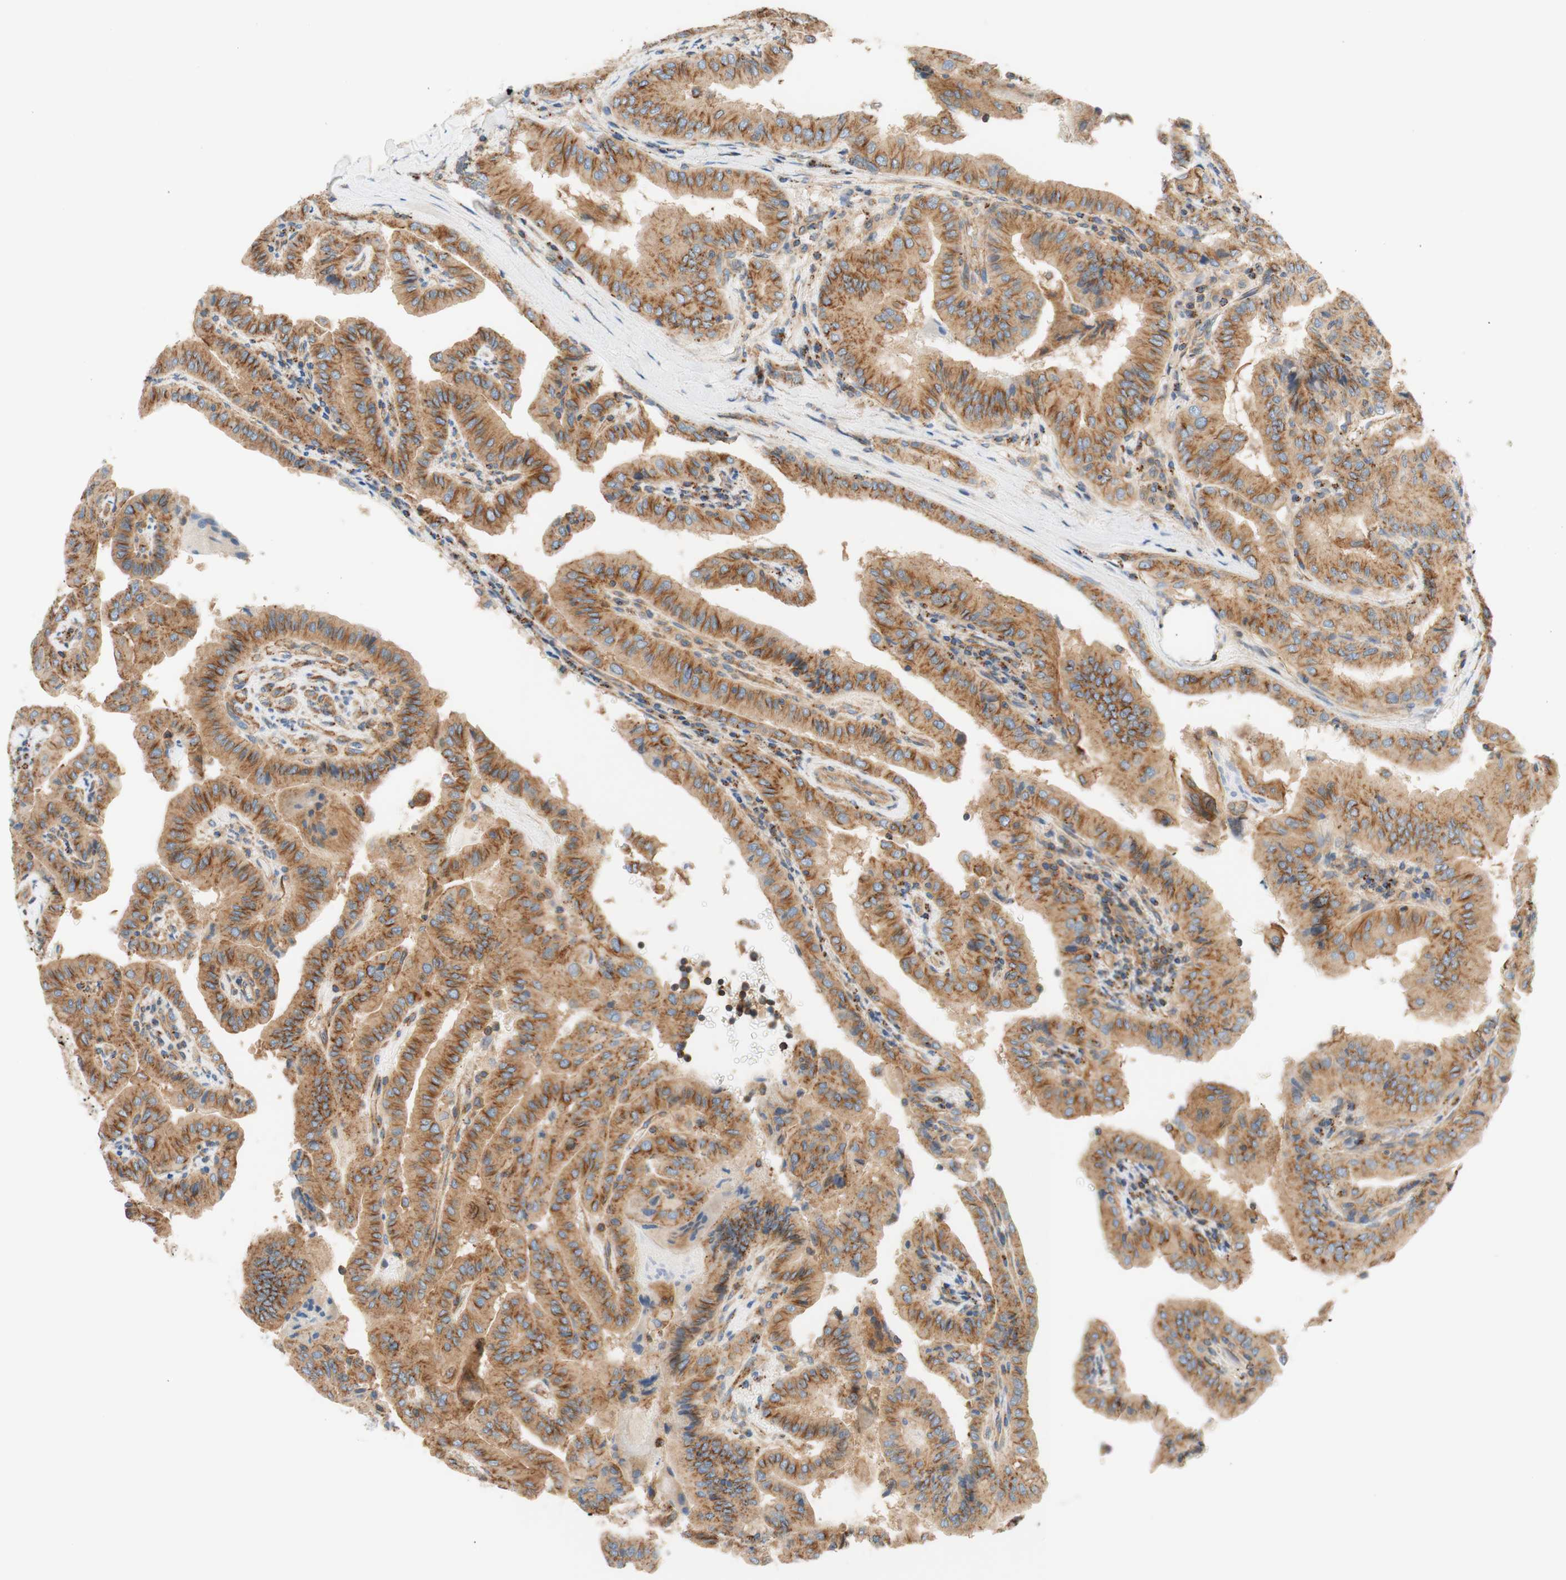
{"staining": {"intensity": "moderate", "quantity": ">75%", "location": "cytoplasmic/membranous"}, "tissue": "thyroid cancer", "cell_type": "Tumor cells", "image_type": "cancer", "snomed": [{"axis": "morphology", "description": "Papillary adenocarcinoma, NOS"}, {"axis": "topography", "description": "Thyroid gland"}], "caption": "IHC (DAB (3,3'-diaminobenzidine)) staining of human thyroid papillary adenocarcinoma exhibits moderate cytoplasmic/membranous protein expression in approximately >75% of tumor cells.", "gene": "VPS26A", "patient": {"sex": "male", "age": 33}}